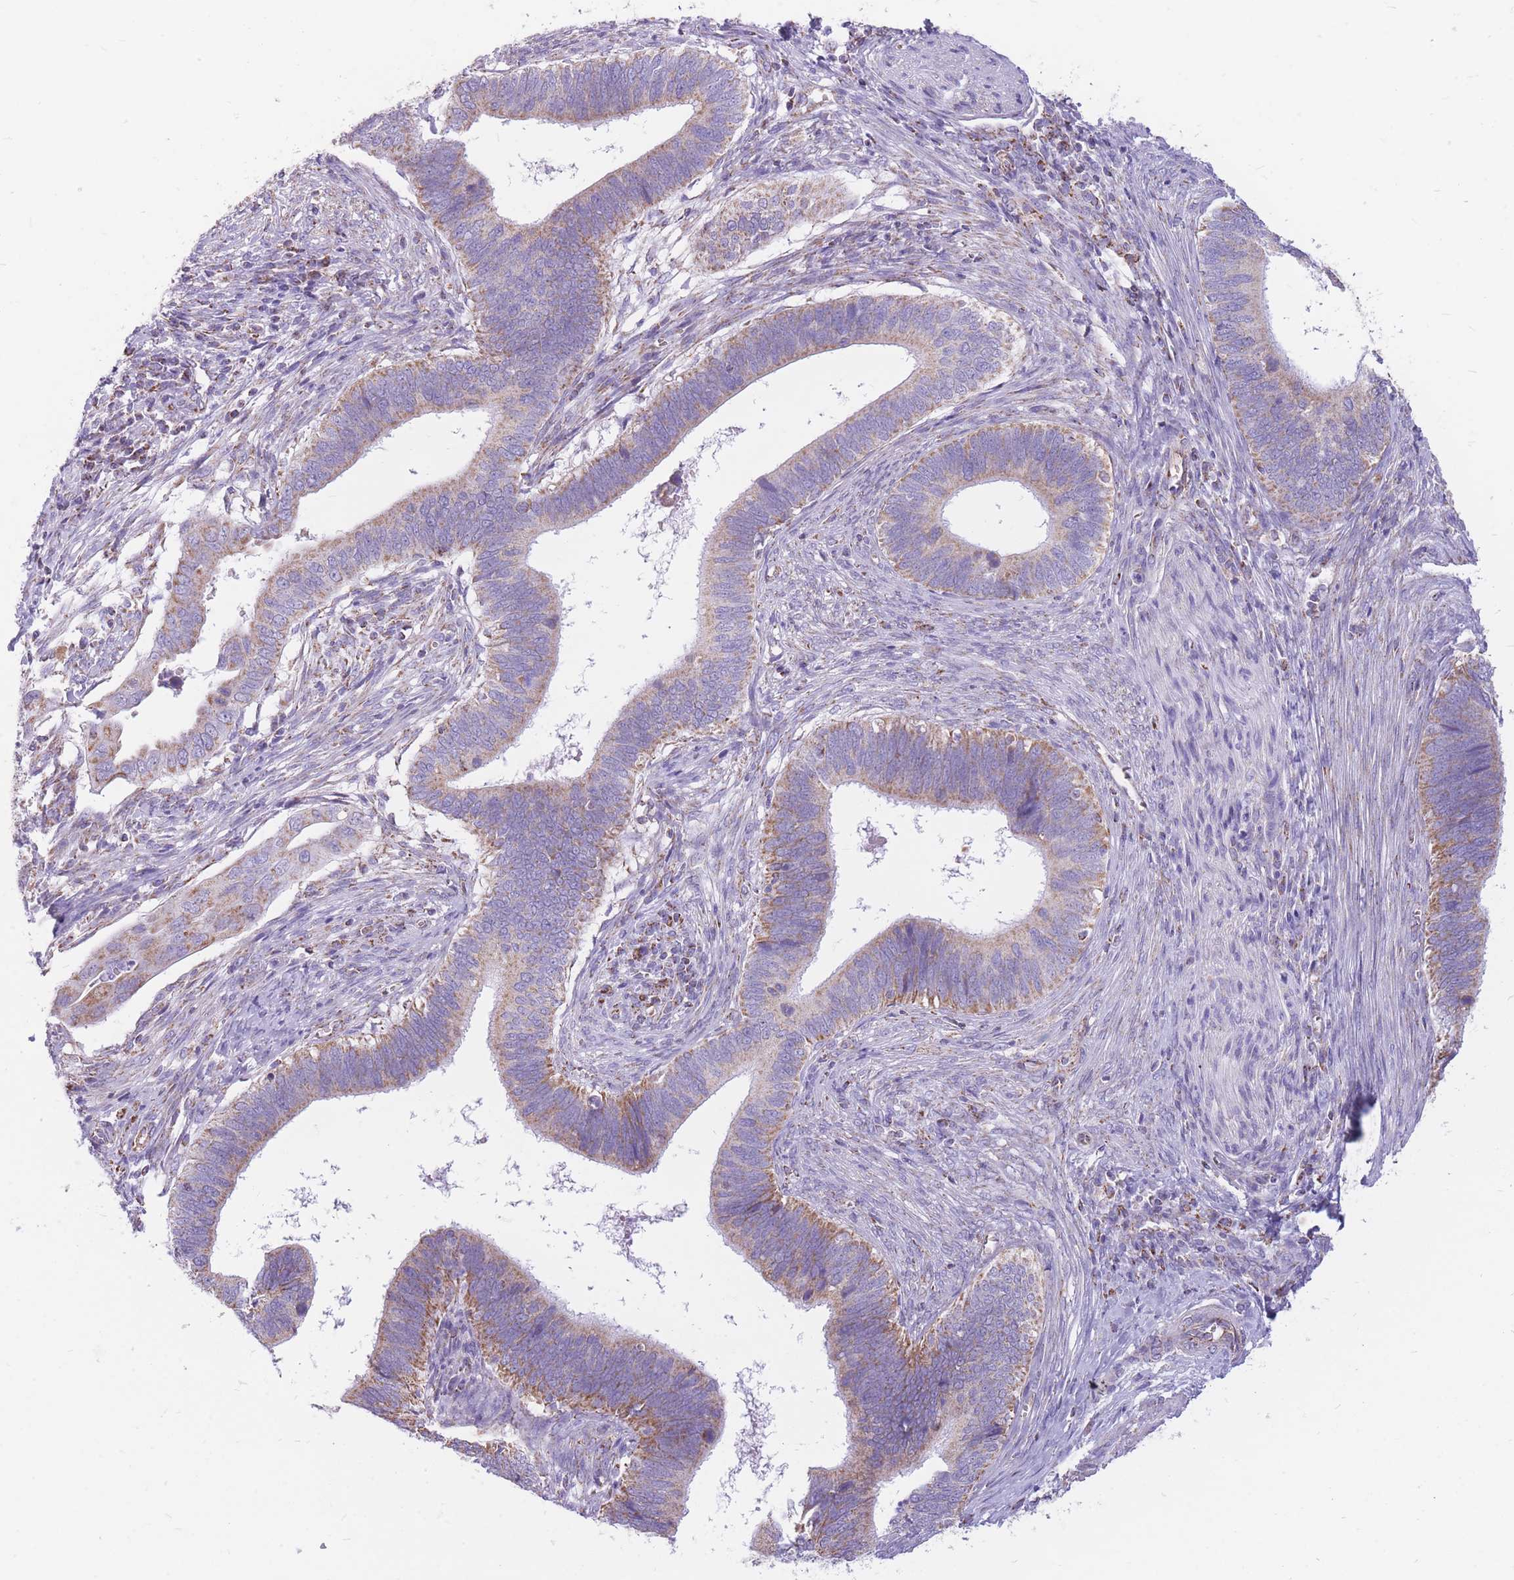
{"staining": {"intensity": "moderate", "quantity": "25%-75%", "location": "cytoplasmic/membranous"}, "tissue": "cervical cancer", "cell_type": "Tumor cells", "image_type": "cancer", "snomed": [{"axis": "morphology", "description": "Adenocarcinoma, NOS"}, {"axis": "topography", "description": "Cervix"}], "caption": "Immunohistochemistry (IHC) image of adenocarcinoma (cervical) stained for a protein (brown), which reveals medium levels of moderate cytoplasmic/membranous staining in about 25%-75% of tumor cells.", "gene": "PCSK1", "patient": {"sex": "female", "age": 42}}